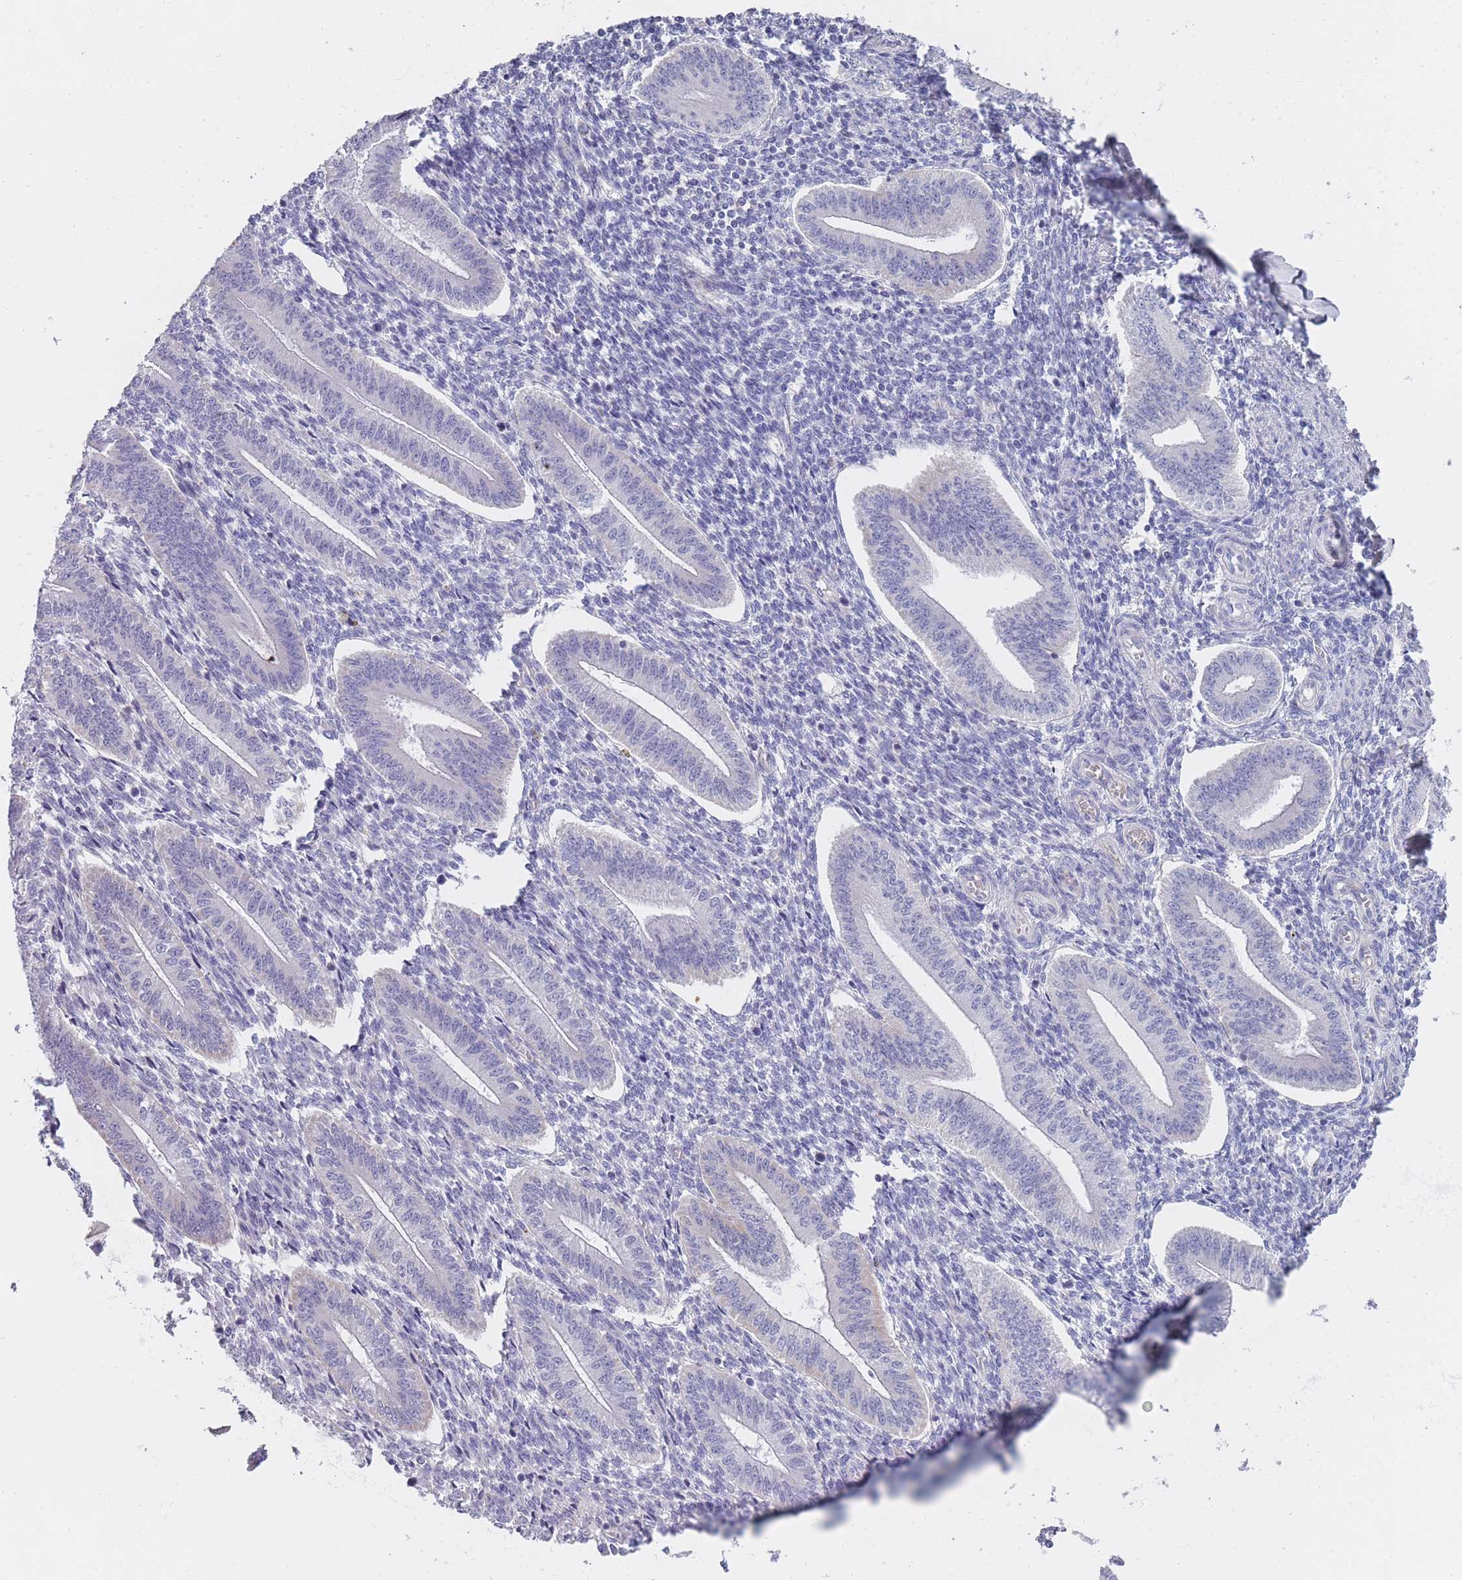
{"staining": {"intensity": "negative", "quantity": "none", "location": "none"}, "tissue": "endometrium", "cell_type": "Cells in endometrial stroma", "image_type": "normal", "snomed": [{"axis": "morphology", "description": "Normal tissue, NOS"}, {"axis": "topography", "description": "Endometrium"}], "caption": "DAB immunohistochemical staining of normal endometrium displays no significant staining in cells in endometrial stroma.", "gene": "MRPS14", "patient": {"sex": "female", "age": 34}}